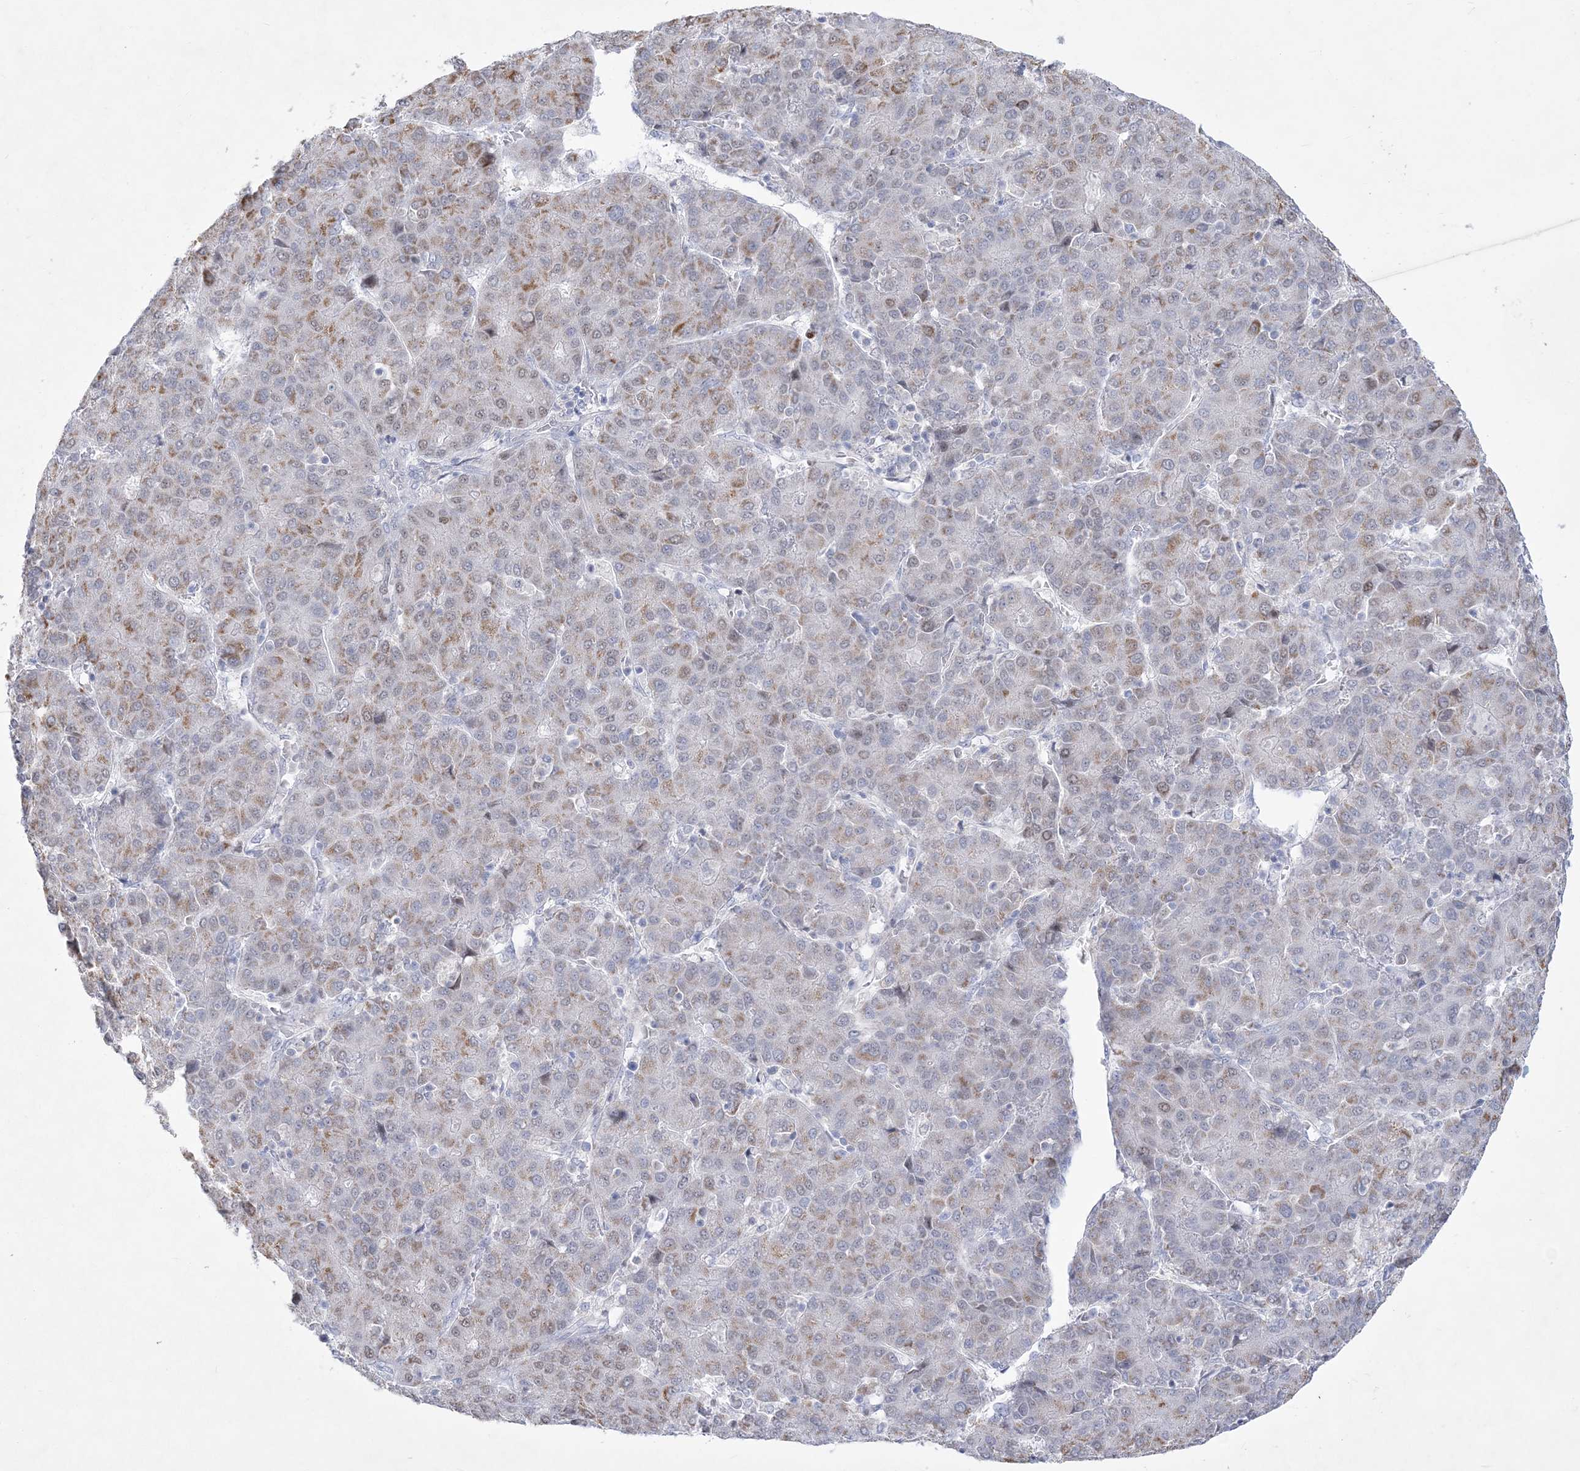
{"staining": {"intensity": "moderate", "quantity": "<25%", "location": "cytoplasmic/membranous"}, "tissue": "liver cancer", "cell_type": "Tumor cells", "image_type": "cancer", "snomed": [{"axis": "morphology", "description": "Carcinoma, Hepatocellular, NOS"}, {"axis": "topography", "description": "Liver"}], "caption": "This is an image of IHC staining of liver cancer, which shows moderate positivity in the cytoplasmic/membranous of tumor cells.", "gene": "WDR27", "patient": {"sex": "male", "age": 65}}